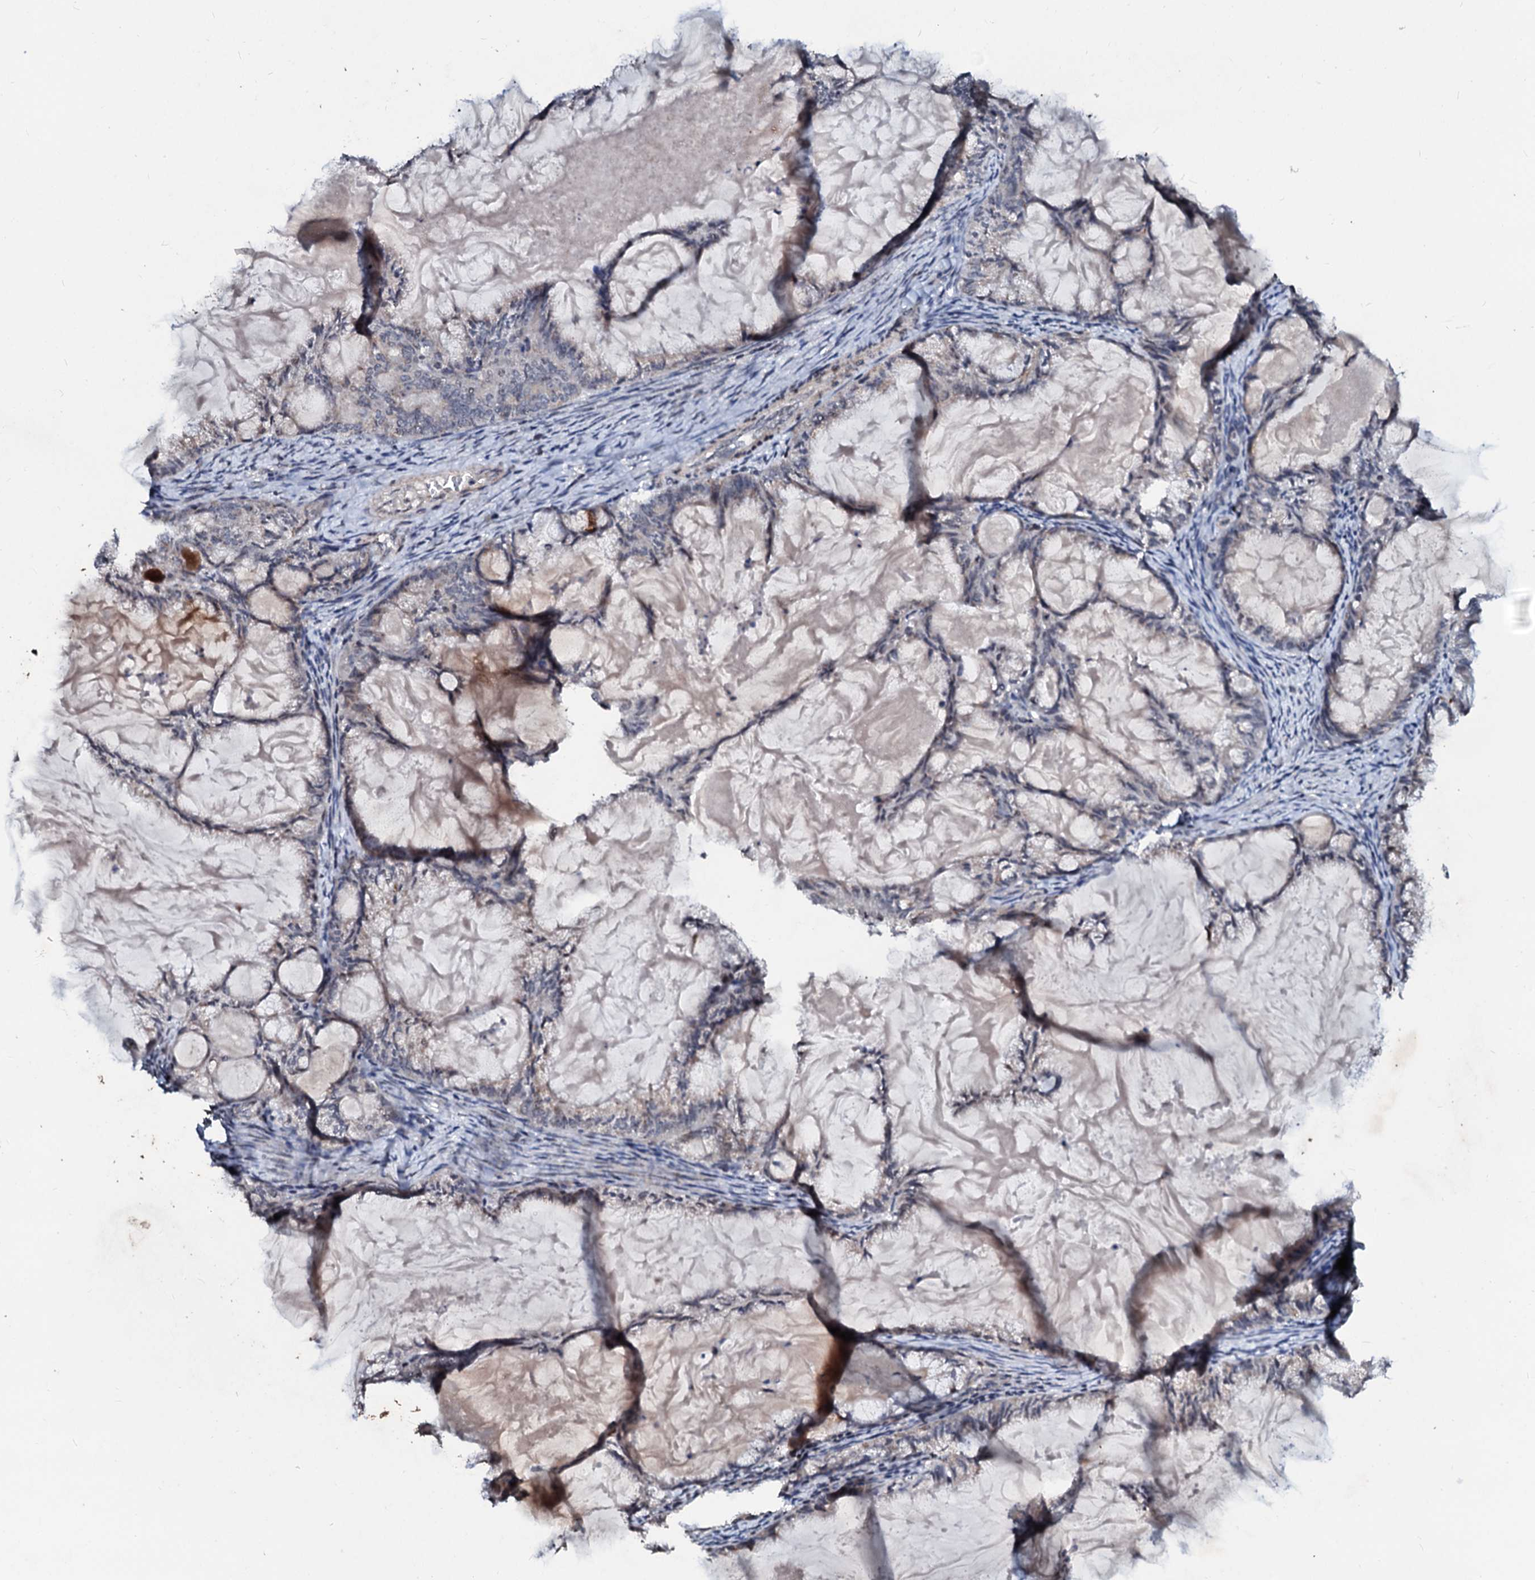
{"staining": {"intensity": "negative", "quantity": "none", "location": "none"}, "tissue": "endometrial cancer", "cell_type": "Tumor cells", "image_type": "cancer", "snomed": [{"axis": "morphology", "description": "Adenocarcinoma, NOS"}, {"axis": "topography", "description": "Endometrium"}], "caption": "Tumor cells show no significant staining in endometrial cancer.", "gene": "LSM11", "patient": {"sex": "female", "age": 86}}